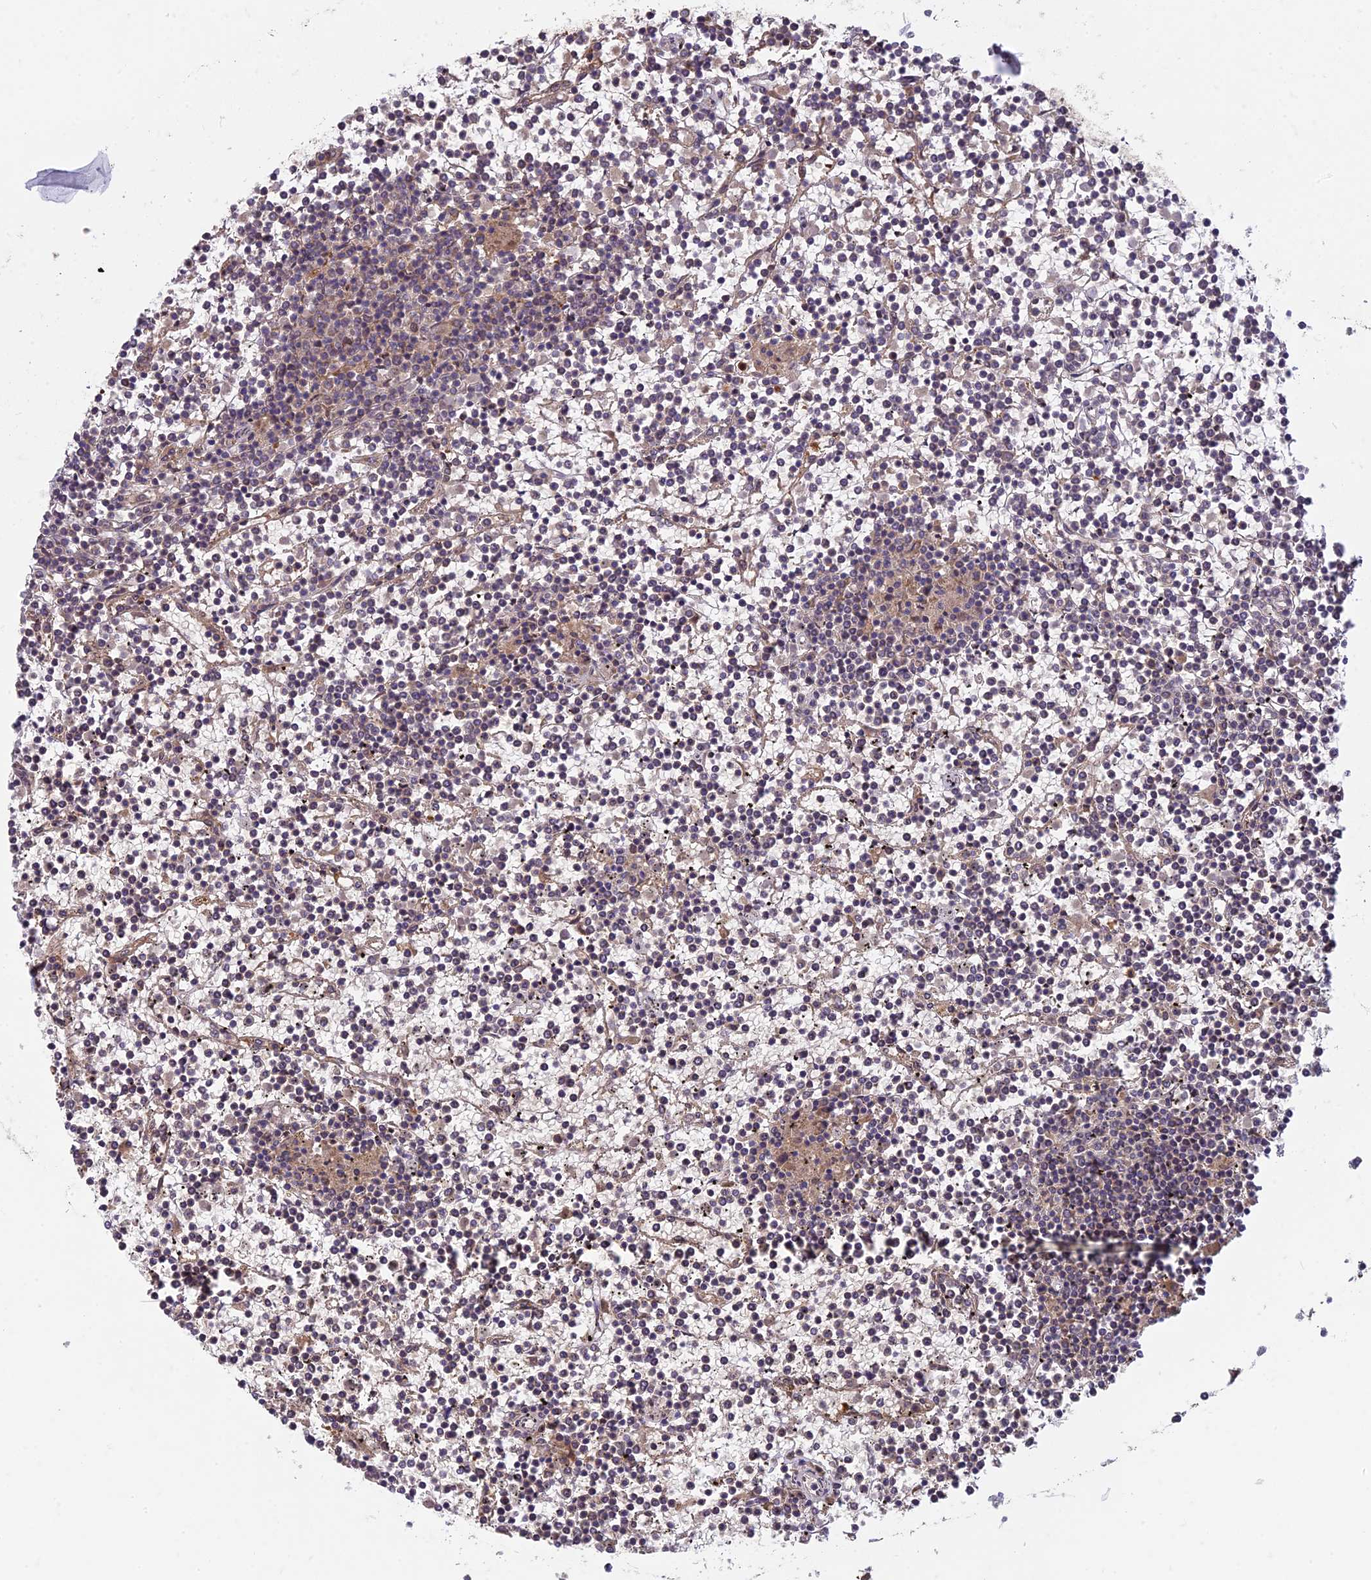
{"staining": {"intensity": "negative", "quantity": "none", "location": "none"}, "tissue": "lymphoma", "cell_type": "Tumor cells", "image_type": "cancer", "snomed": [{"axis": "morphology", "description": "Malignant lymphoma, non-Hodgkin's type, Low grade"}, {"axis": "topography", "description": "Spleen"}], "caption": "A photomicrograph of low-grade malignant lymphoma, non-Hodgkin's type stained for a protein exhibits no brown staining in tumor cells. Brightfield microscopy of IHC stained with DAB (brown) and hematoxylin (blue), captured at high magnification.", "gene": "TCF25", "patient": {"sex": "female", "age": 19}}